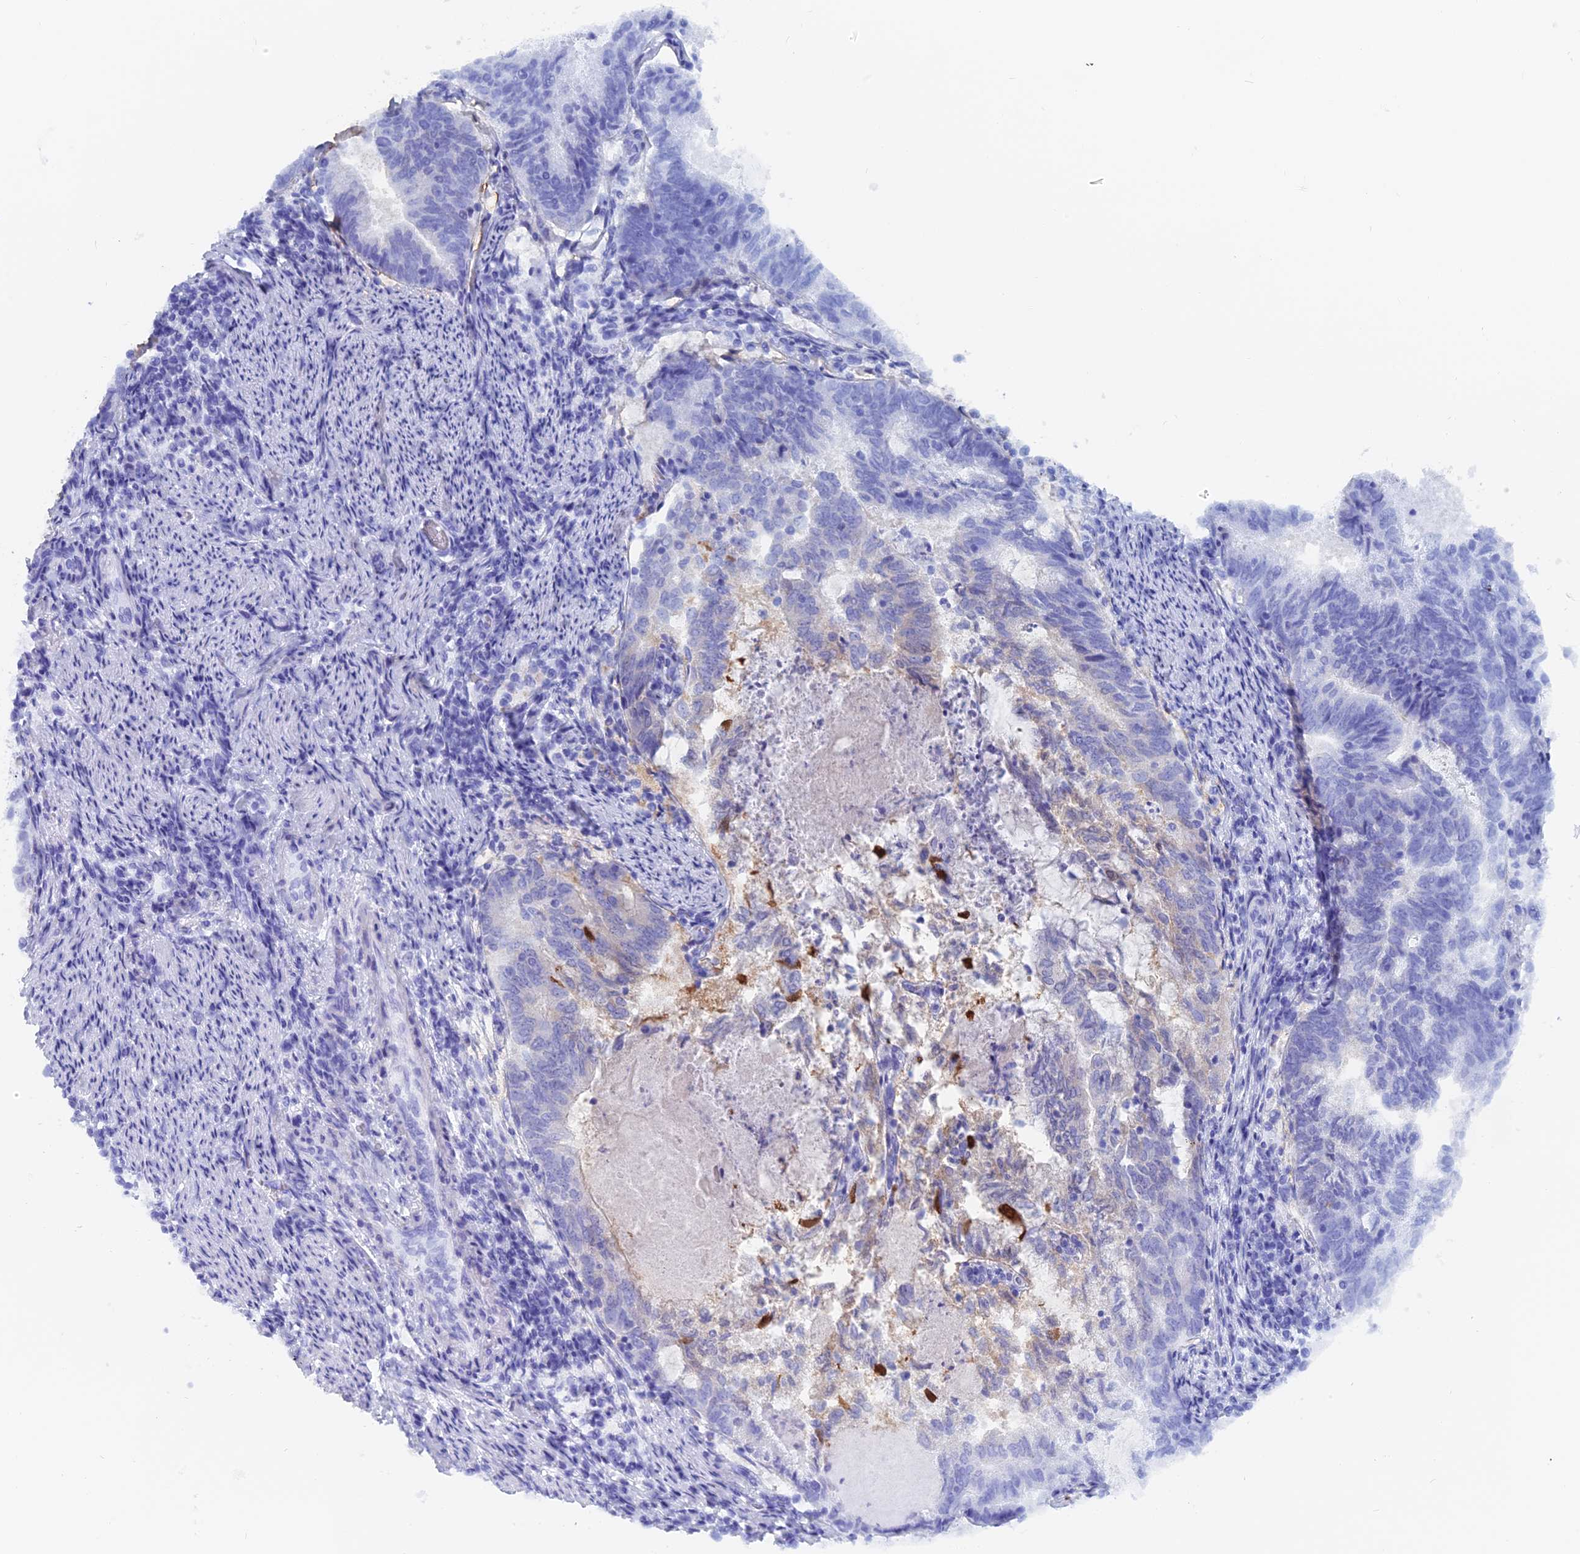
{"staining": {"intensity": "weak", "quantity": "<25%", "location": "cytoplasmic/membranous"}, "tissue": "endometrial cancer", "cell_type": "Tumor cells", "image_type": "cancer", "snomed": [{"axis": "morphology", "description": "Adenocarcinoma, NOS"}, {"axis": "topography", "description": "Endometrium"}], "caption": "A high-resolution image shows IHC staining of endometrial cancer (adenocarcinoma), which shows no significant expression in tumor cells.", "gene": "CAPS", "patient": {"sex": "female", "age": 80}}